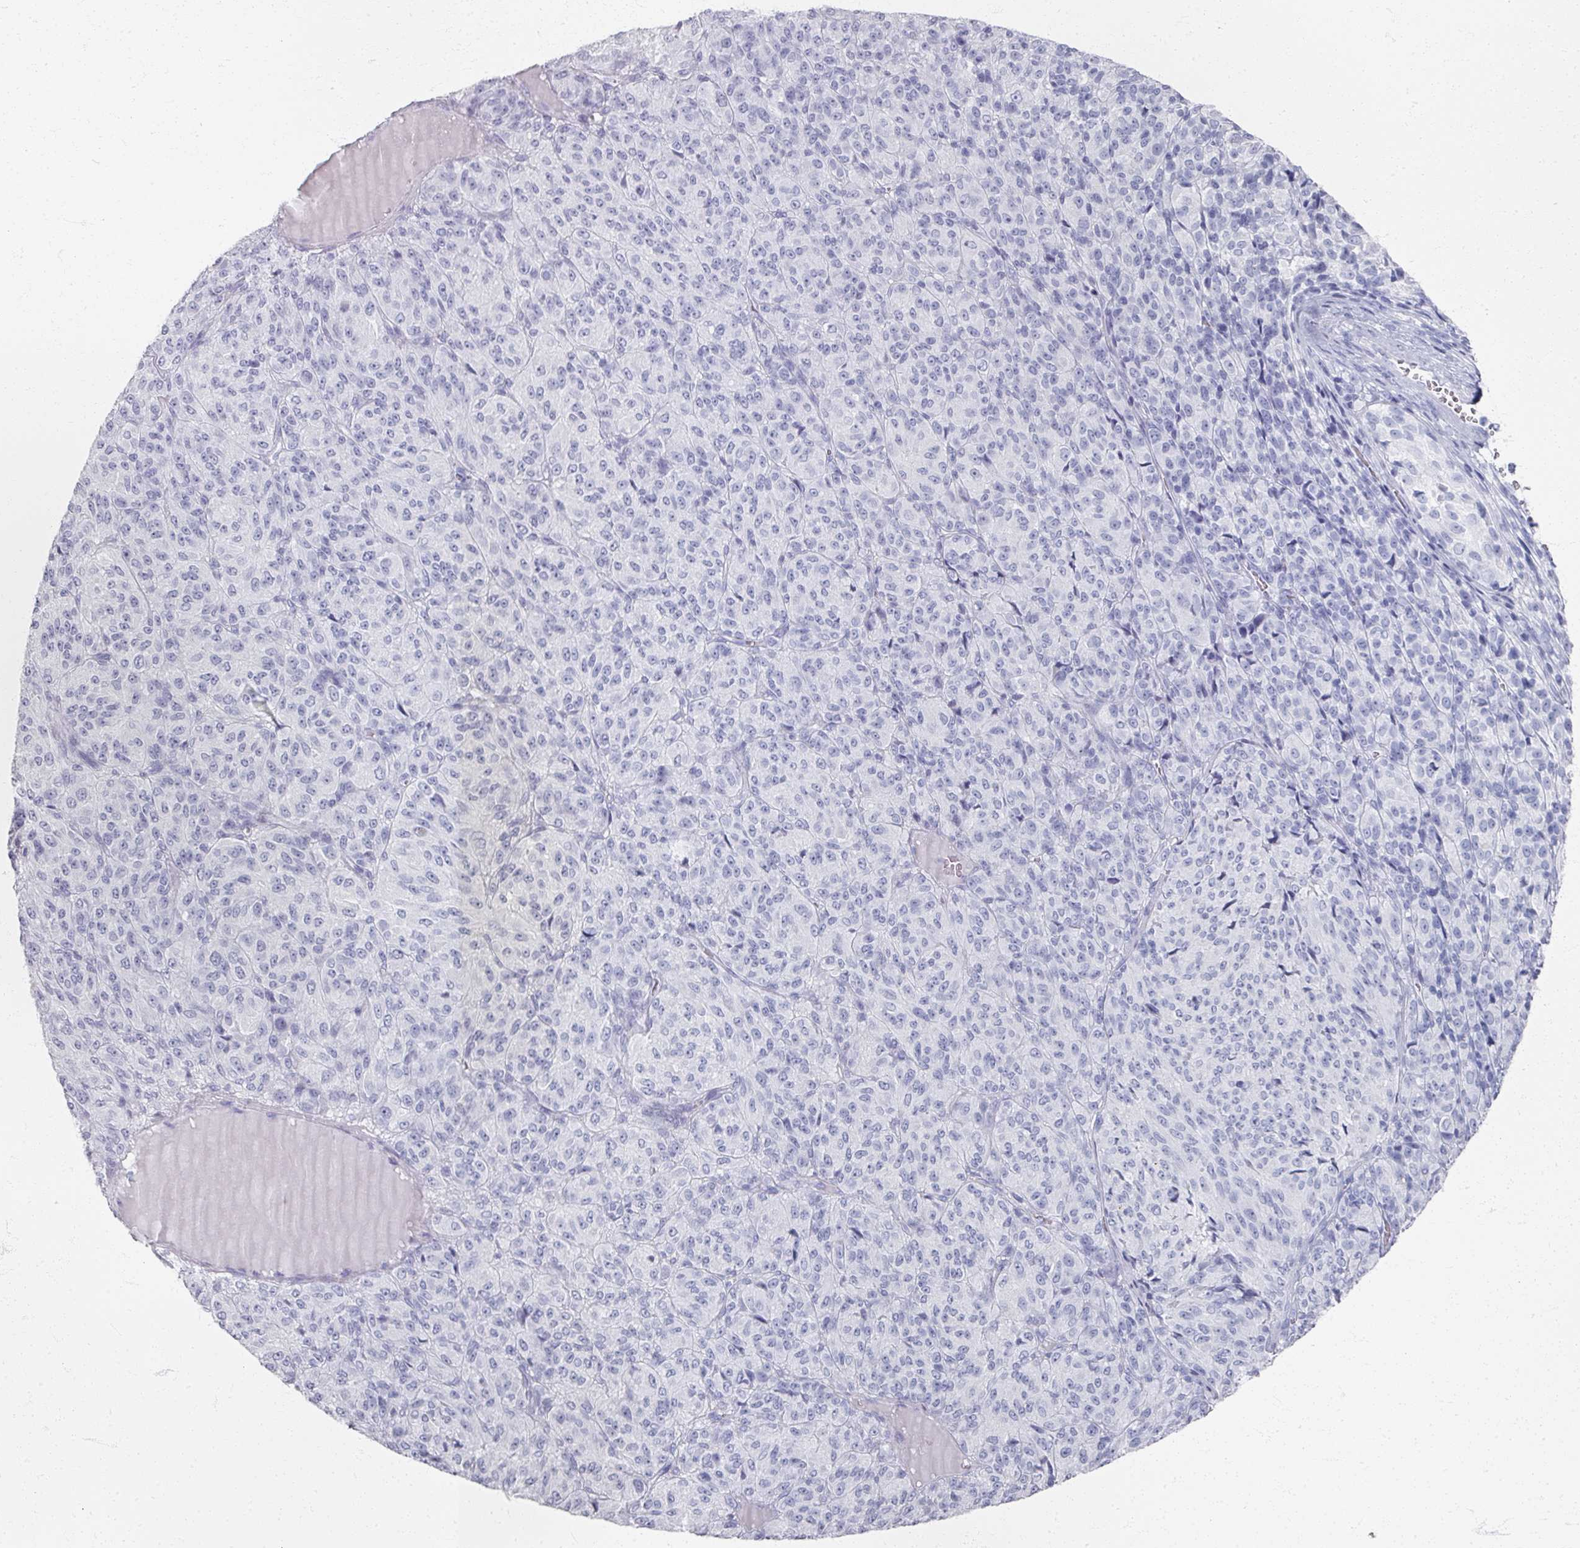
{"staining": {"intensity": "negative", "quantity": "none", "location": "none"}, "tissue": "melanoma", "cell_type": "Tumor cells", "image_type": "cancer", "snomed": [{"axis": "morphology", "description": "Malignant melanoma, Metastatic site"}, {"axis": "topography", "description": "Brain"}], "caption": "Immunohistochemistry (IHC) of human malignant melanoma (metastatic site) displays no positivity in tumor cells. The staining is performed using DAB (3,3'-diaminobenzidine) brown chromogen with nuclei counter-stained in using hematoxylin.", "gene": "PSKH1", "patient": {"sex": "female", "age": 56}}